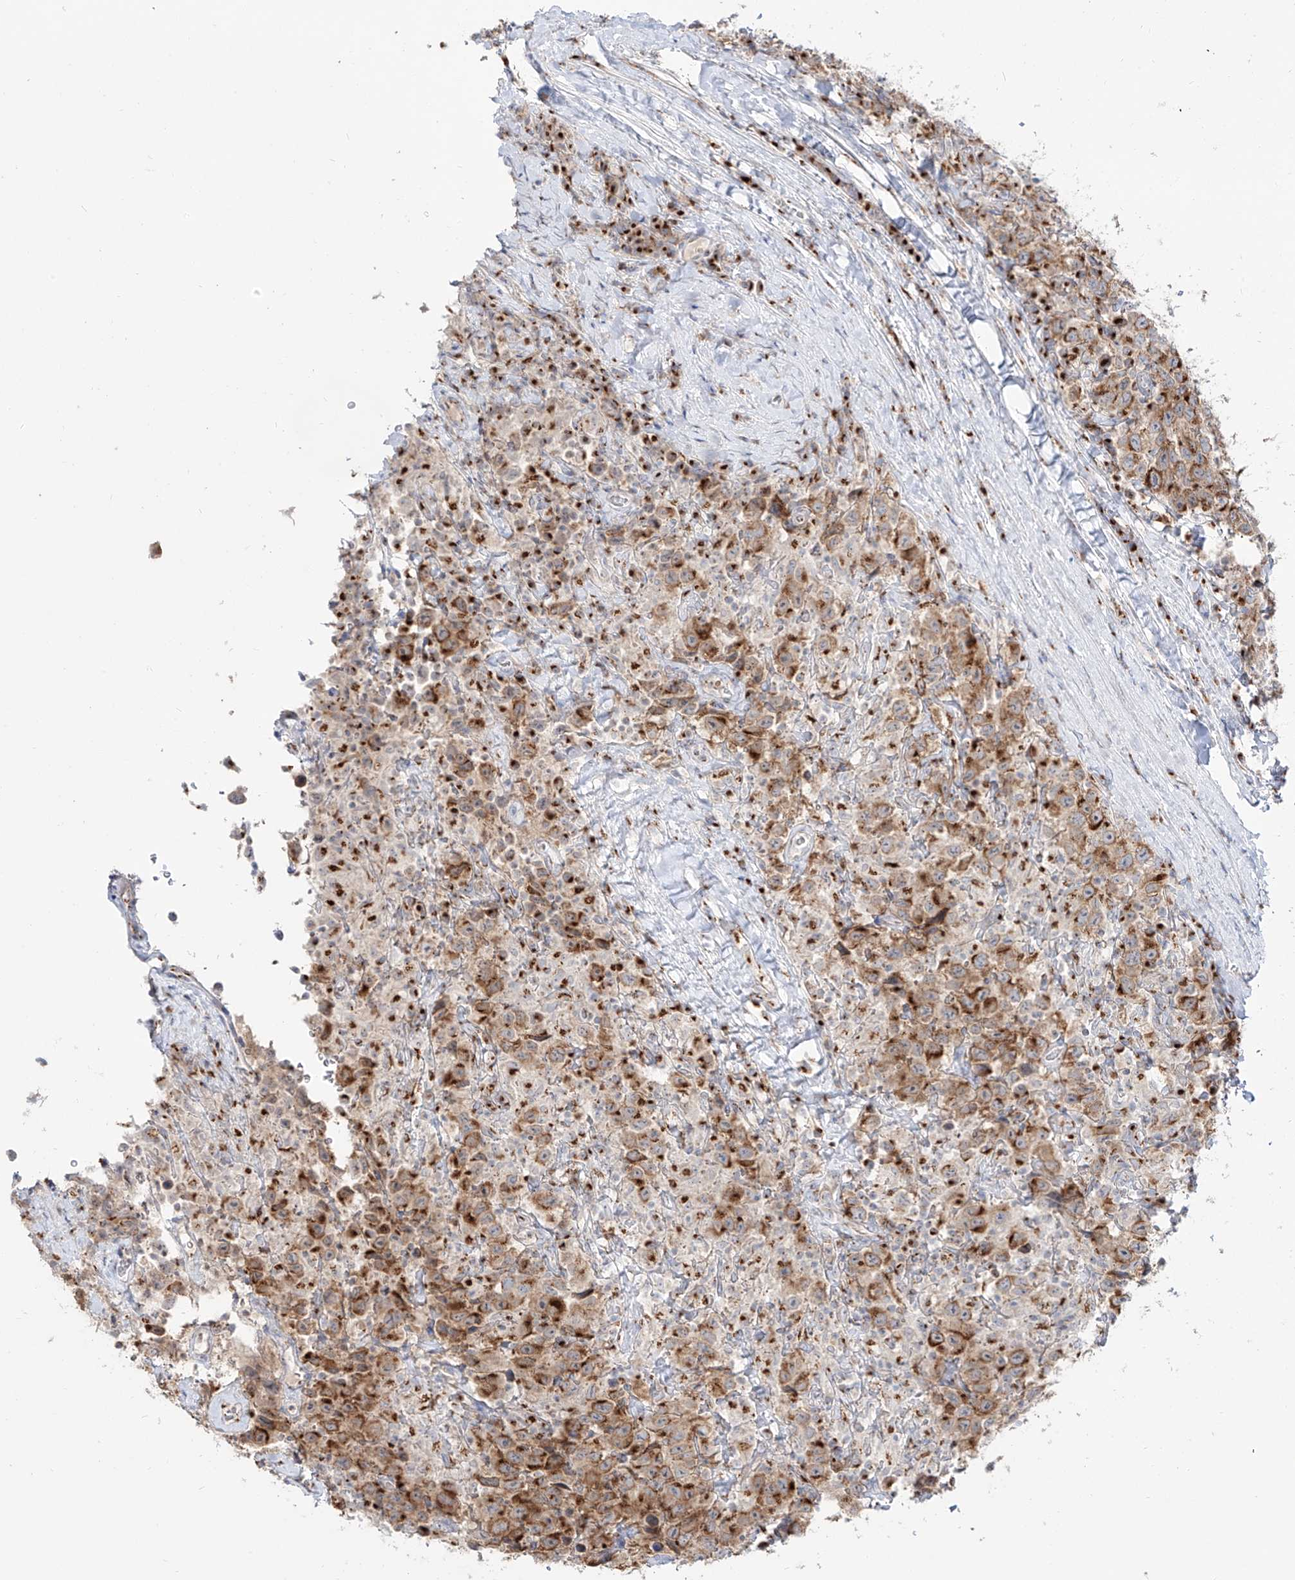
{"staining": {"intensity": "moderate", "quantity": ">75%", "location": "cytoplasmic/membranous"}, "tissue": "testis cancer", "cell_type": "Tumor cells", "image_type": "cancer", "snomed": [{"axis": "morphology", "description": "Seminoma, NOS"}, {"axis": "topography", "description": "Testis"}], "caption": "Seminoma (testis) stained for a protein (brown) exhibits moderate cytoplasmic/membranous positive staining in approximately >75% of tumor cells.", "gene": "BSDC1", "patient": {"sex": "male", "age": 41}}